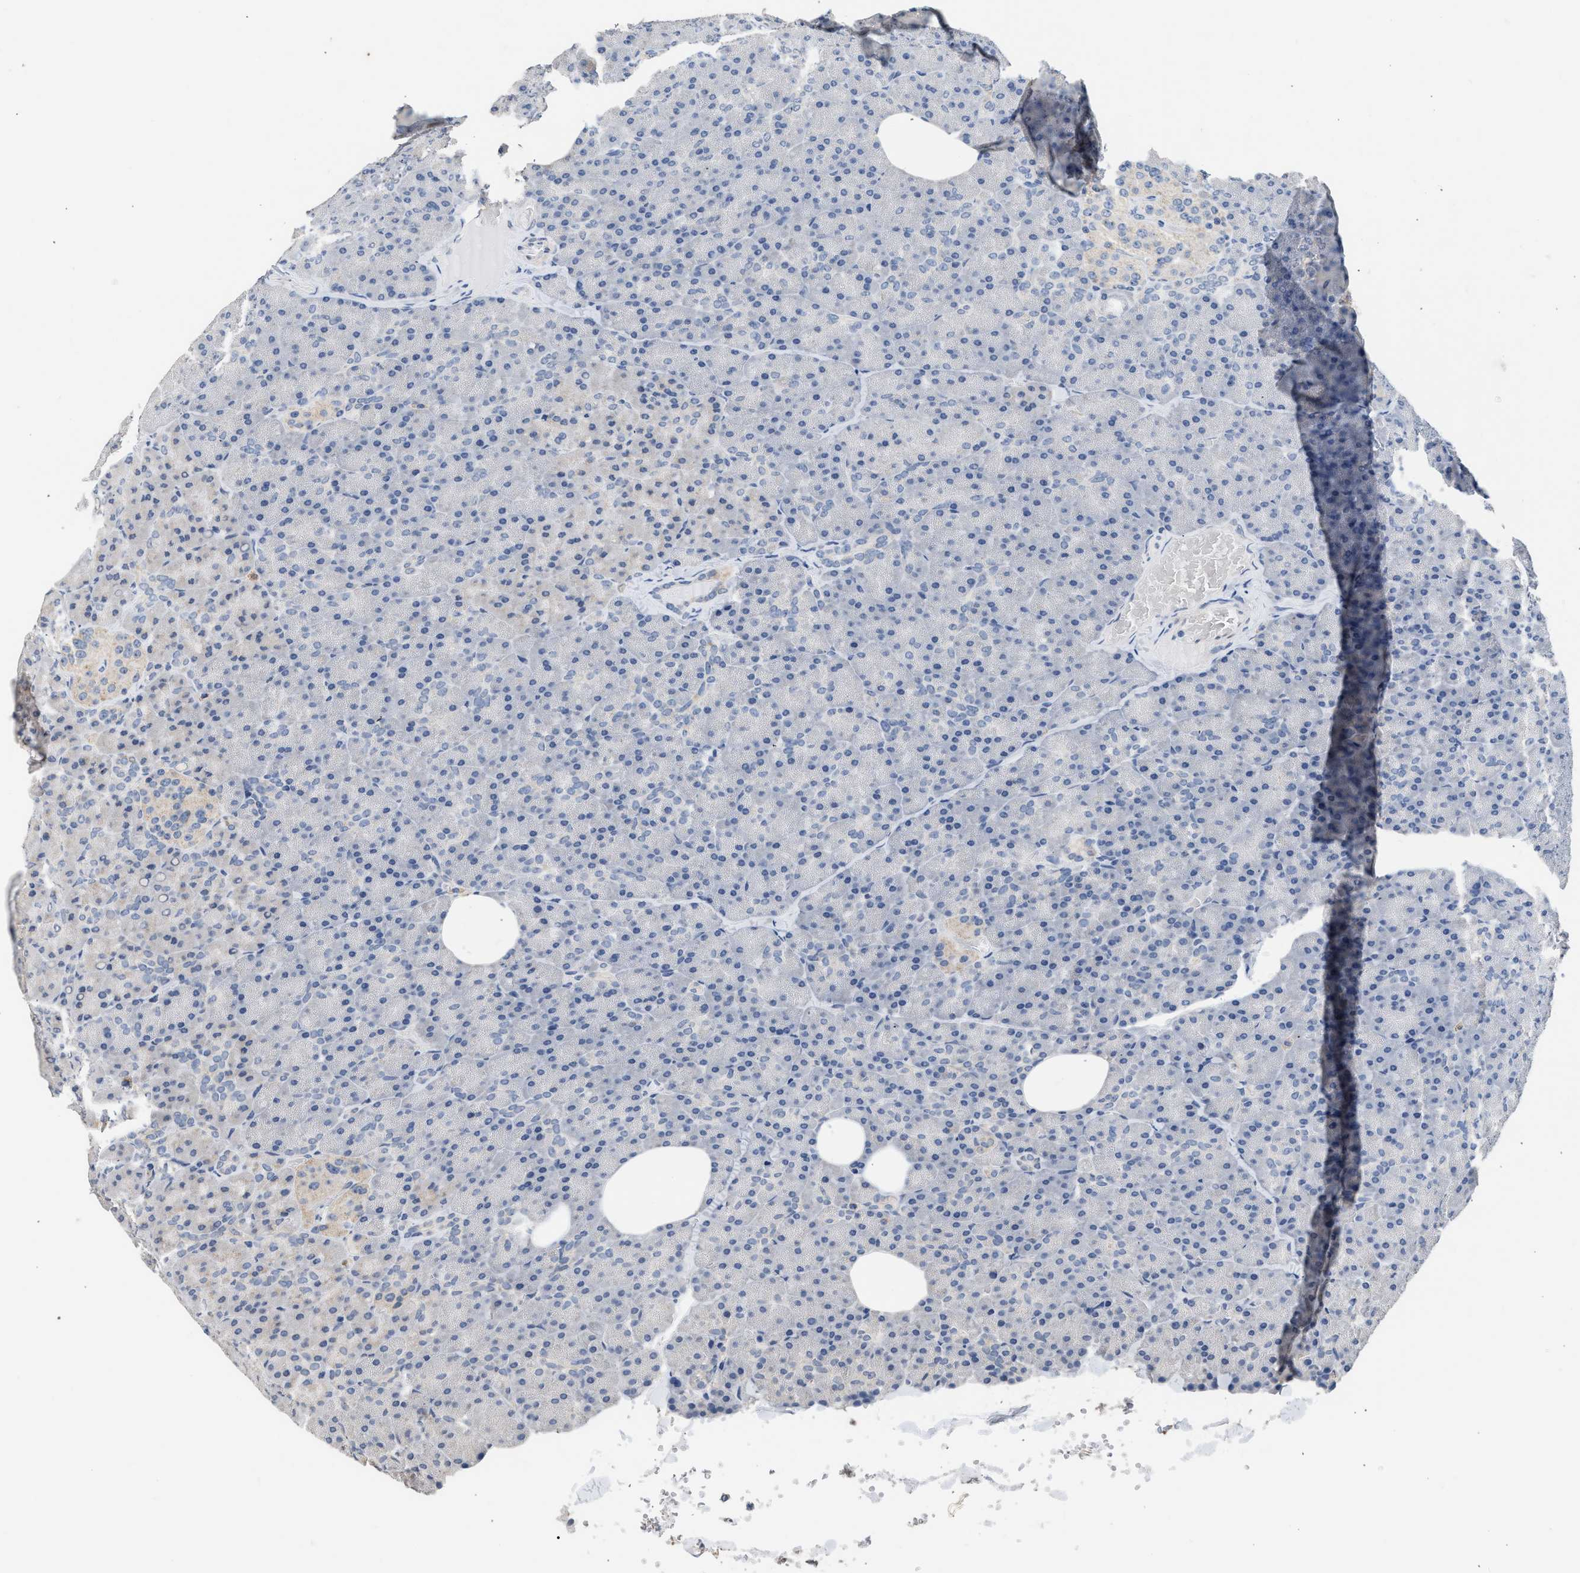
{"staining": {"intensity": "negative", "quantity": "none", "location": "none"}, "tissue": "pancreas", "cell_type": "Exocrine glandular cells", "image_type": "normal", "snomed": [{"axis": "morphology", "description": "Normal tissue, NOS"}, {"axis": "topography", "description": "Pancreas"}], "caption": "Immunohistochemistry (IHC) photomicrograph of unremarkable human pancreas stained for a protein (brown), which shows no expression in exocrine glandular cells.", "gene": "CSF3R", "patient": {"sex": "female", "age": 35}}